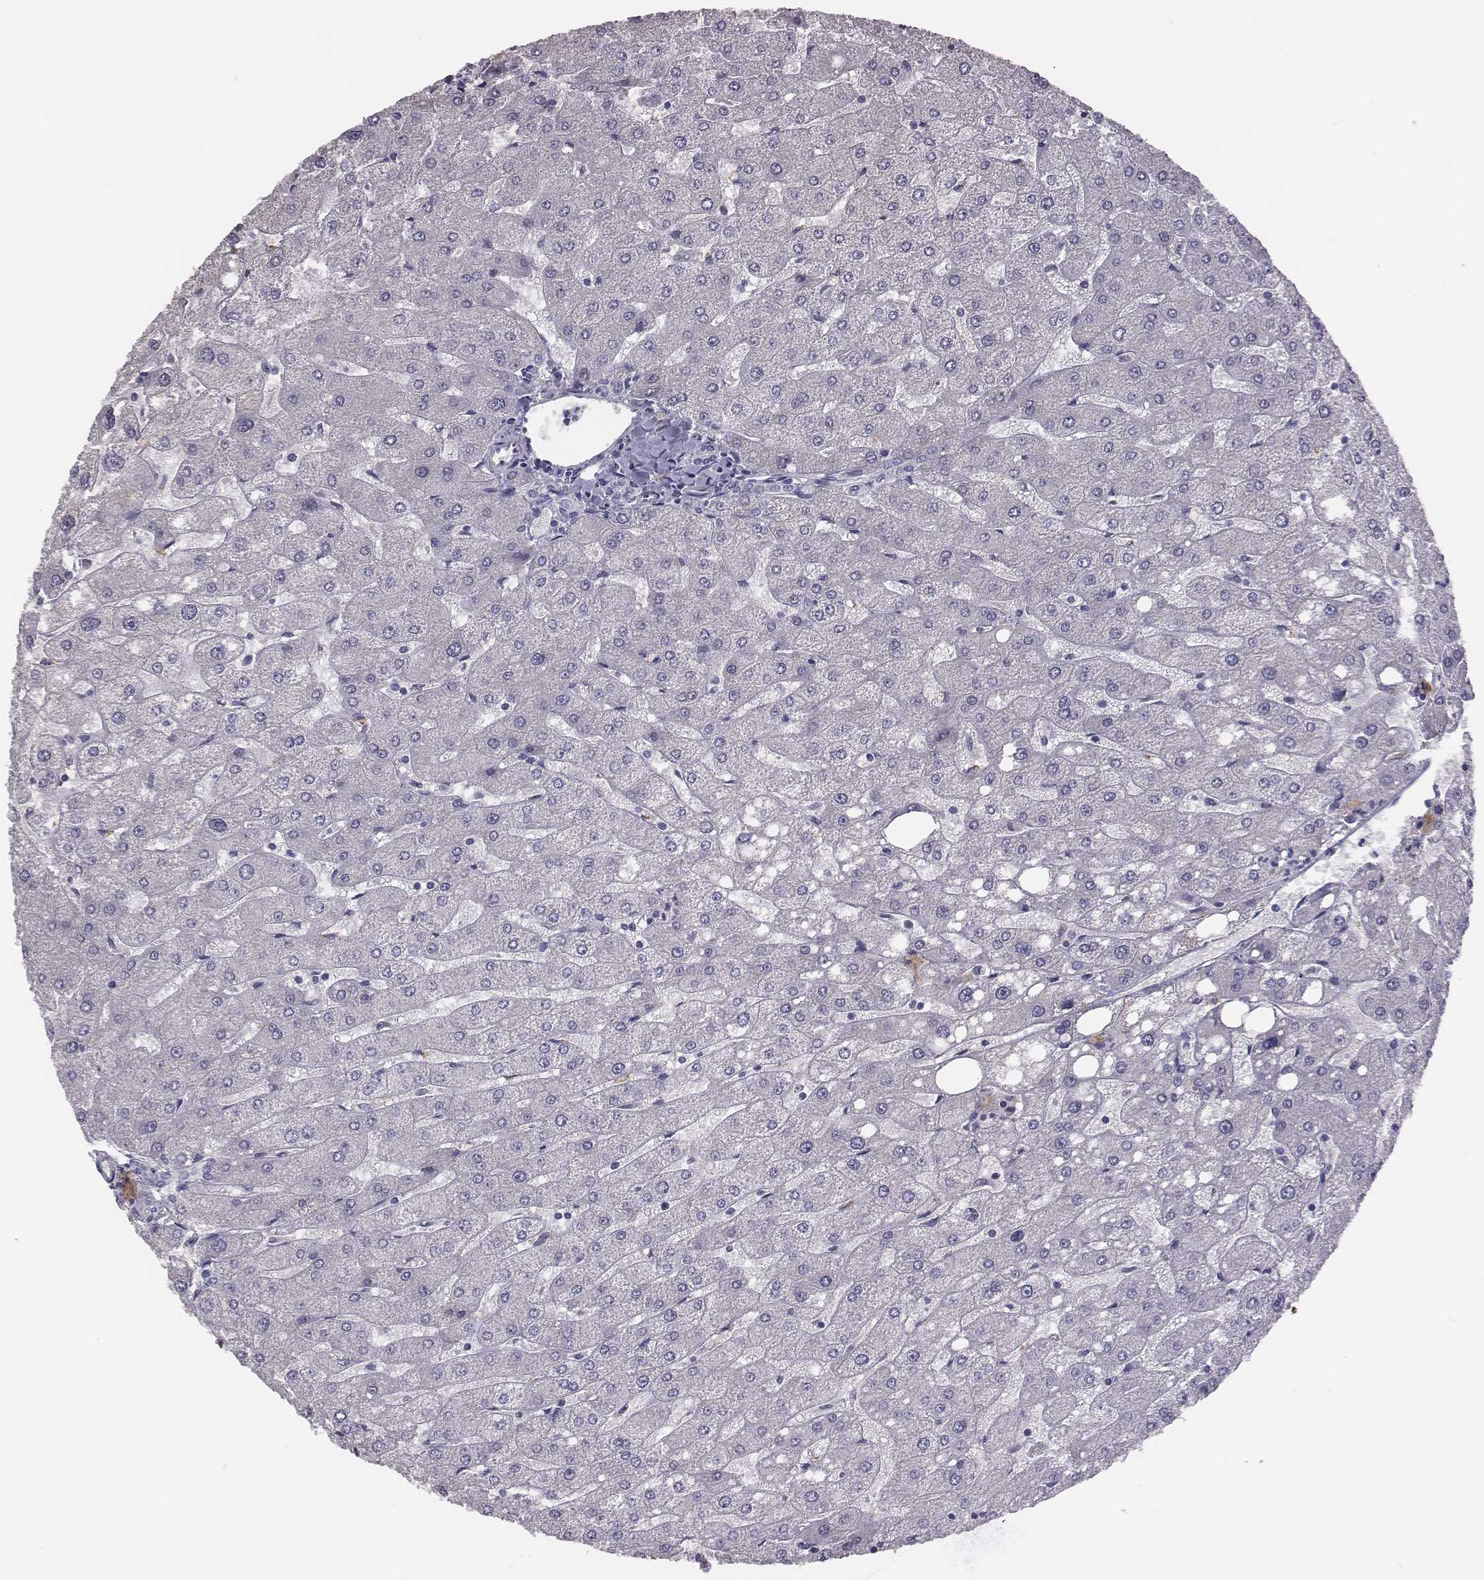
{"staining": {"intensity": "negative", "quantity": "none", "location": "none"}, "tissue": "liver", "cell_type": "Cholangiocytes", "image_type": "normal", "snomed": [{"axis": "morphology", "description": "Normal tissue, NOS"}, {"axis": "topography", "description": "Liver"}], "caption": "Protein analysis of benign liver reveals no significant positivity in cholangiocytes. Brightfield microscopy of immunohistochemistry stained with DAB (3,3'-diaminobenzidine) (brown) and hematoxylin (blue), captured at high magnification.", "gene": "EN1", "patient": {"sex": "male", "age": 67}}